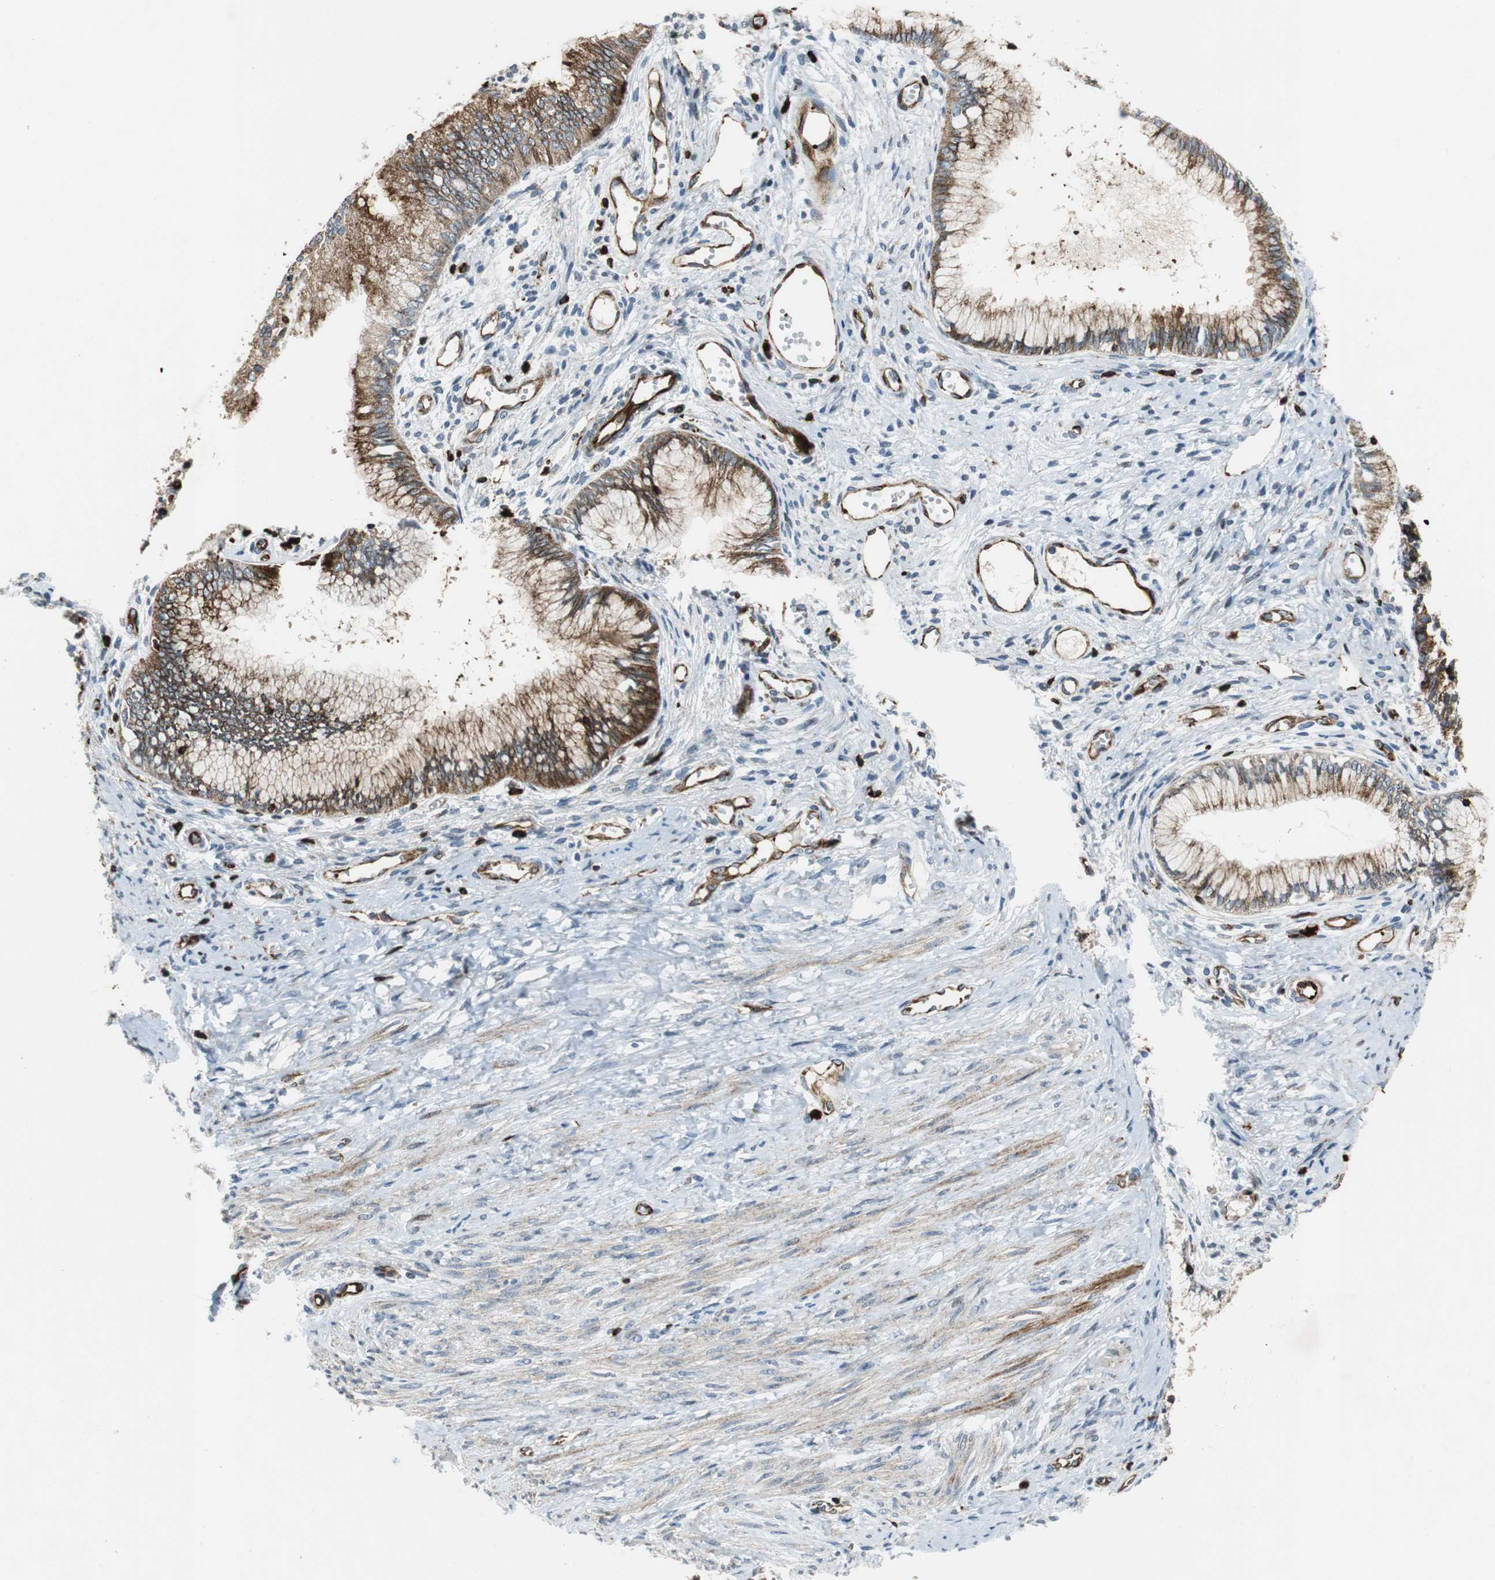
{"staining": {"intensity": "moderate", "quantity": ">75%", "location": "cytoplasmic/membranous"}, "tissue": "cervical cancer", "cell_type": "Tumor cells", "image_type": "cancer", "snomed": [{"axis": "morphology", "description": "Adenocarcinoma, NOS"}, {"axis": "topography", "description": "Cervix"}], "caption": "Brown immunohistochemical staining in adenocarcinoma (cervical) demonstrates moderate cytoplasmic/membranous positivity in approximately >75% of tumor cells. (DAB IHC with brightfield microscopy, high magnification).", "gene": "TUBA4A", "patient": {"sex": "female", "age": 36}}